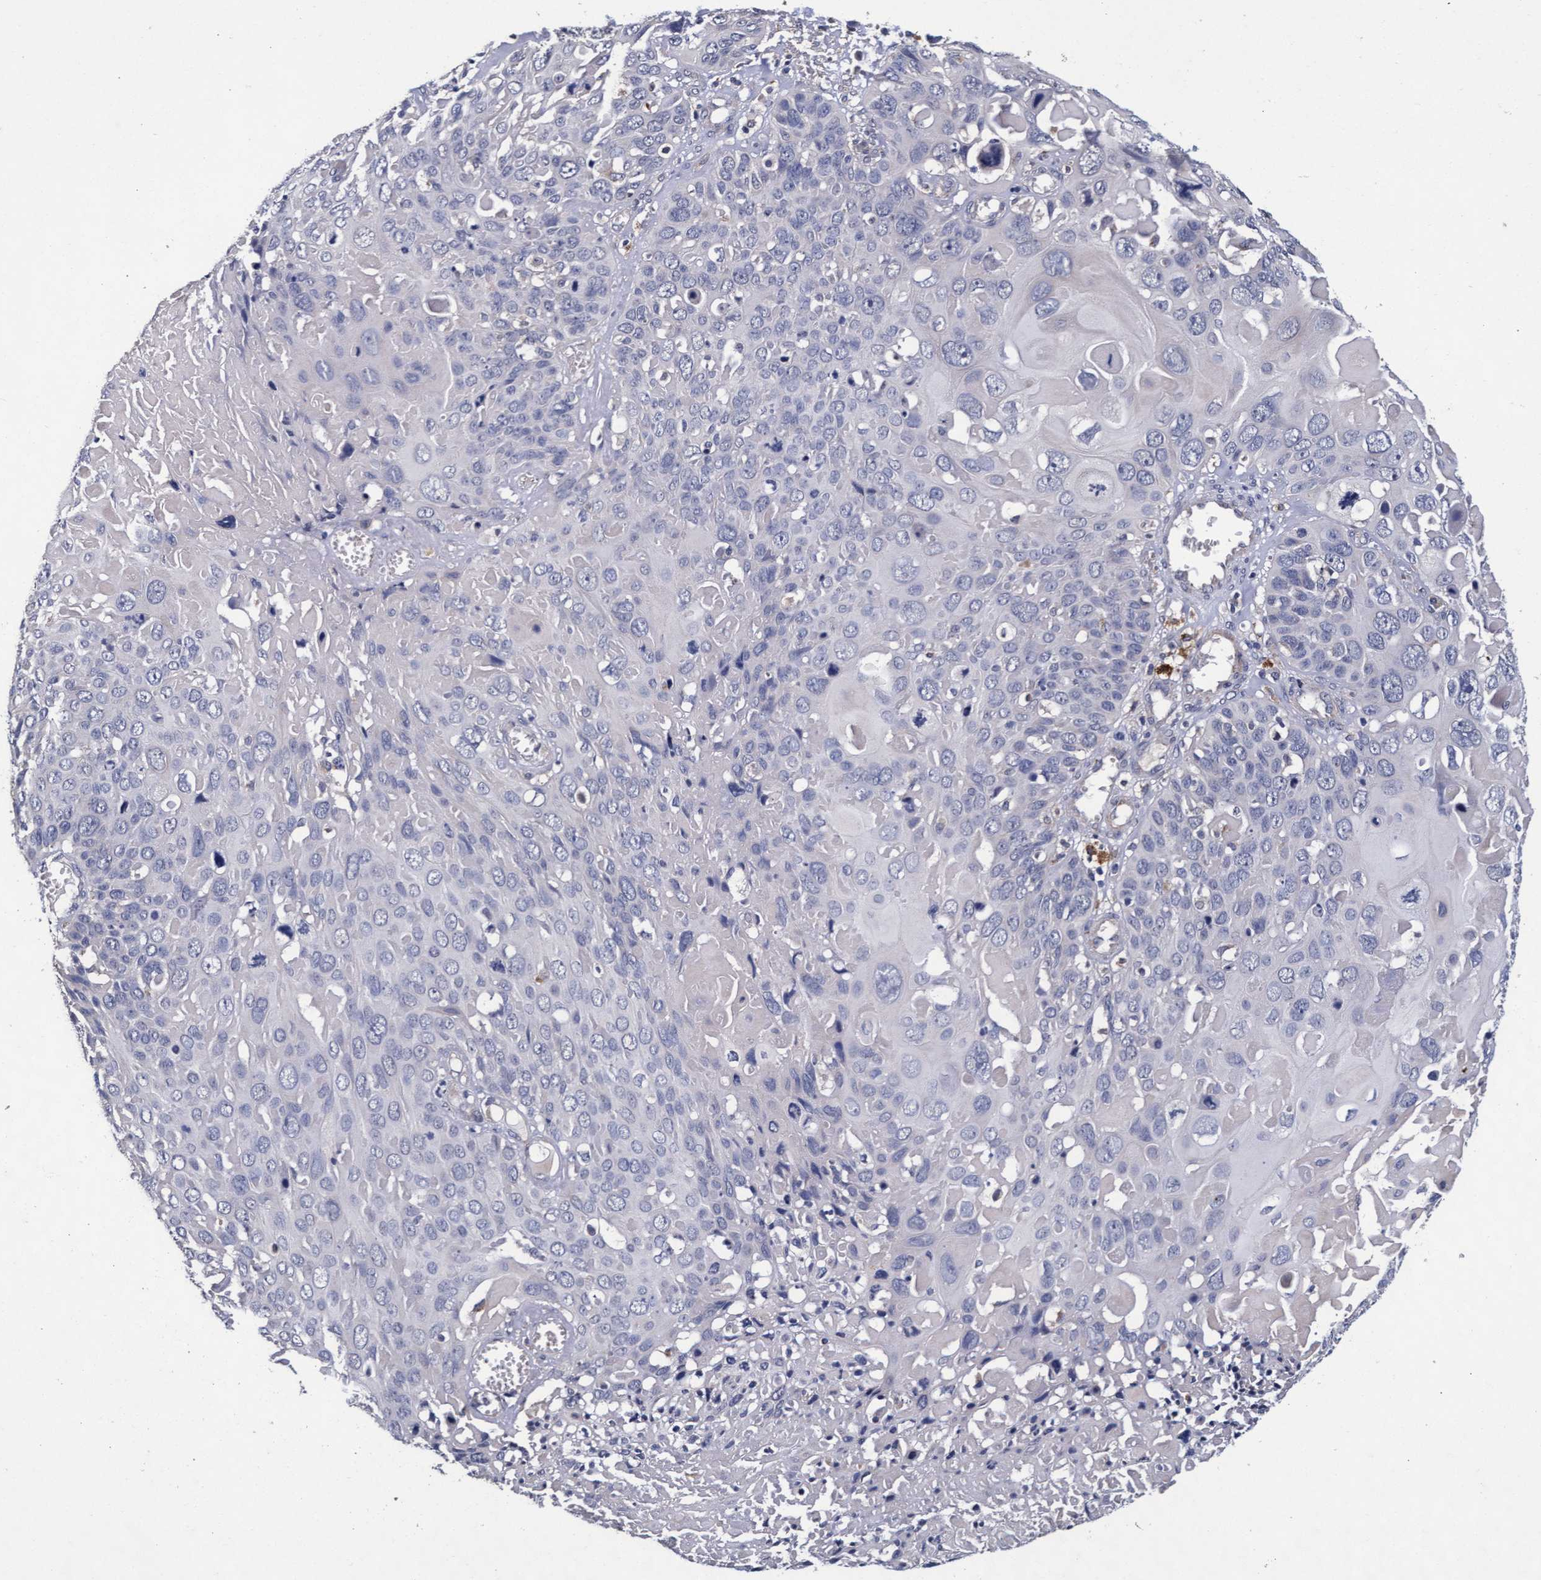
{"staining": {"intensity": "negative", "quantity": "none", "location": "none"}, "tissue": "cervical cancer", "cell_type": "Tumor cells", "image_type": "cancer", "snomed": [{"axis": "morphology", "description": "Squamous cell carcinoma, NOS"}, {"axis": "topography", "description": "Cervix"}], "caption": "Tumor cells show no significant protein positivity in cervical squamous cell carcinoma. (DAB IHC with hematoxylin counter stain).", "gene": "CPQ", "patient": {"sex": "female", "age": 74}}